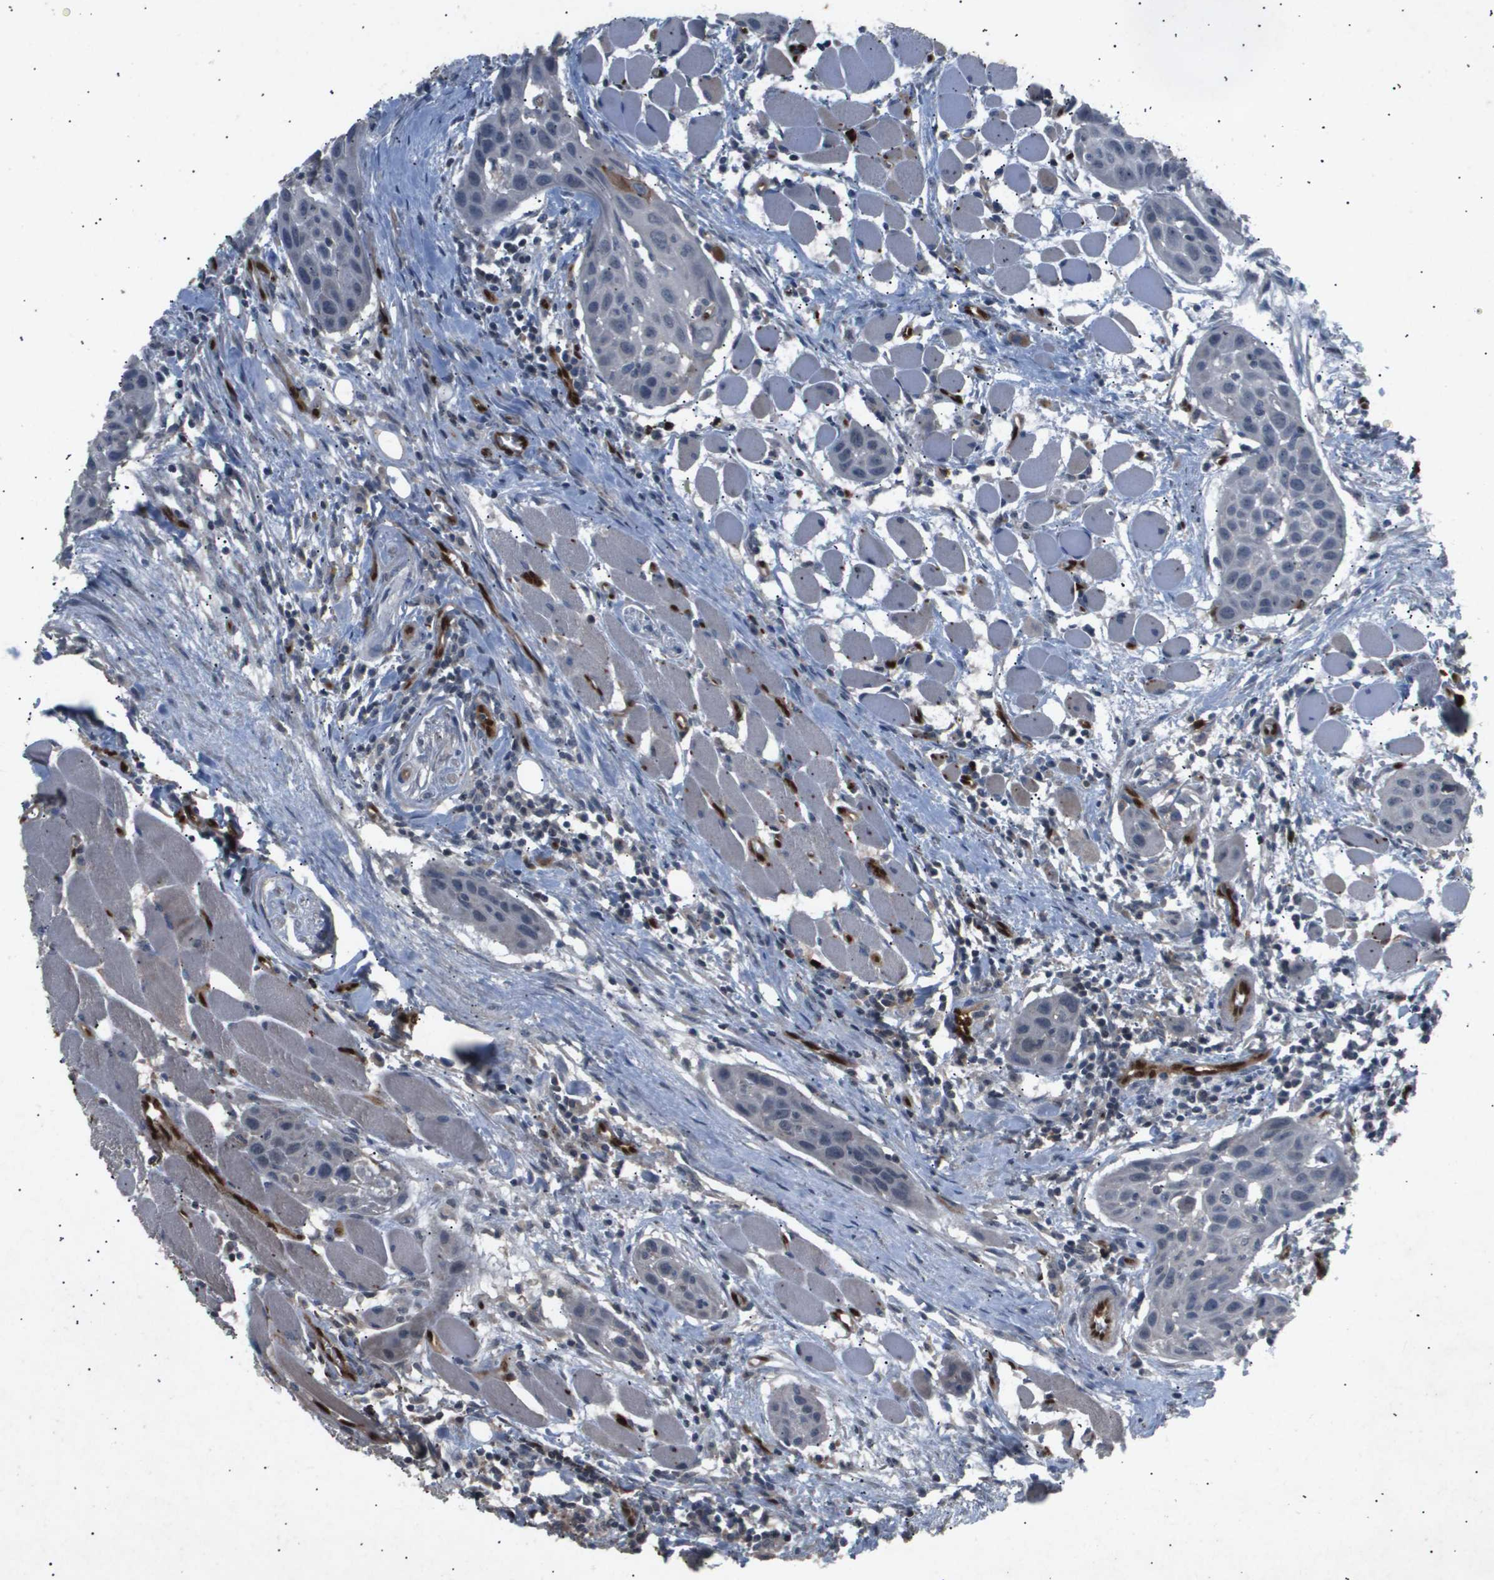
{"staining": {"intensity": "negative", "quantity": "none", "location": "none"}, "tissue": "head and neck cancer", "cell_type": "Tumor cells", "image_type": "cancer", "snomed": [{"axis": "morphology", "description": "Squamous cell carcinoma, NOS"}, {"axis": "topography", "description": "Oral tissue"}, {"axis": "topography", "description": "Head-Neck"}], "caption": "Tumor cells show no significant positivity in head and neck cancer.", "gene": "ERG", "patient": {"sex": "female", "age": 50}}